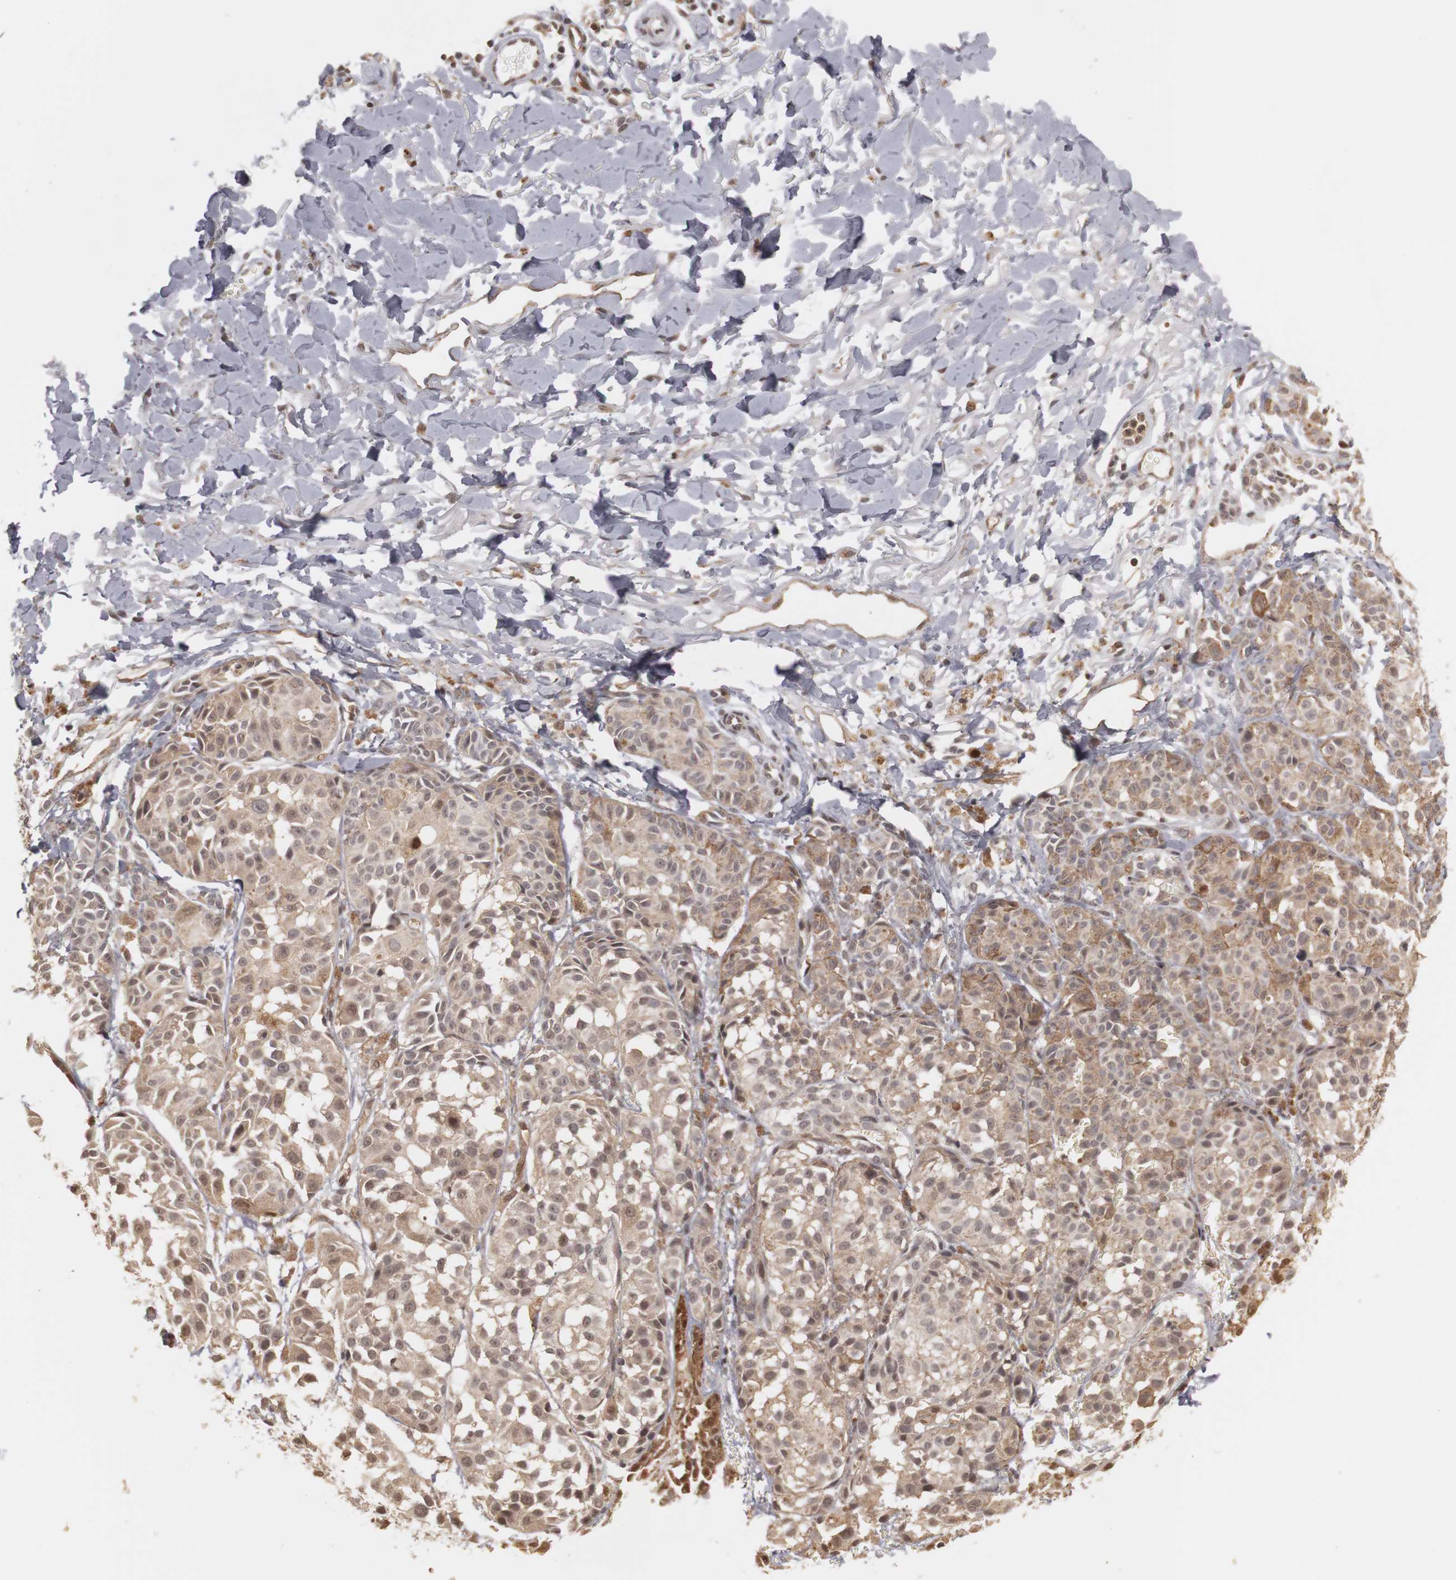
{"staining": {"intensity": "weak", "quantity": ">75%", "location": "cytoplasmic/membranous,nuclear"}, "tissue": "melanoma", "cell_type": "Tumor cells", "image_type": "cancer", "snomed": [{"axis": "morphology", "description": "Malignant melanoma, NOS"}, {"axis": "topography", "description": "Skin"}], "caption": "This histopathology image demonstrates immunohistochemistry staining of human melanoma, with low weak cytoplasmic/membranous and nuclear expression in approximately >75% of tumor cells.", "gene": "PLEKHA1", "patient": {"sex": "male", "age": 76}}